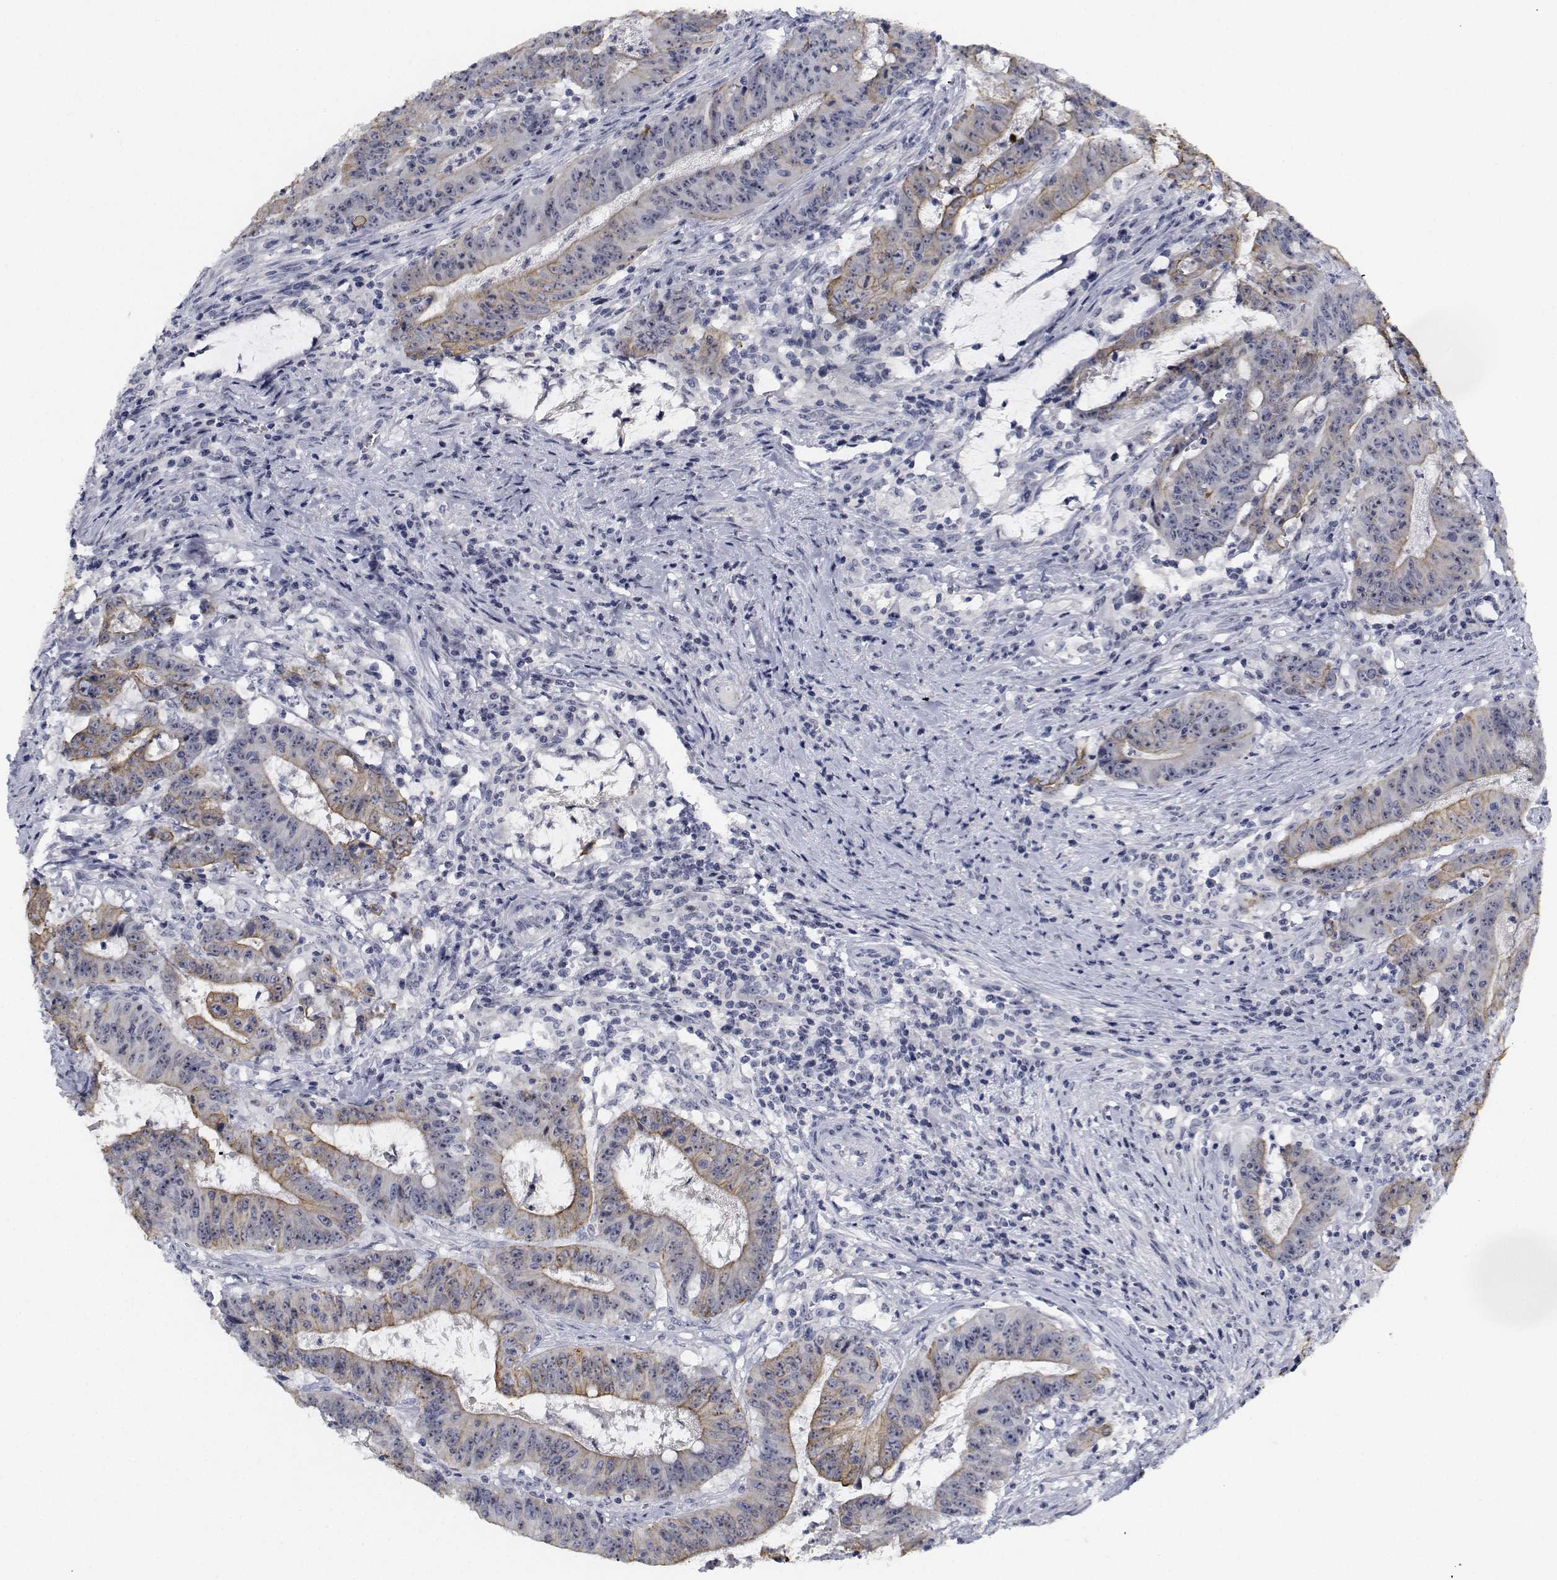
{"staining": {"intensity": "moderate", "quantity": "<25%", "location": "cytoplasmic/membranous"}, "tissue": "colorectal cancer", "cell_type": "Tumor cells", "image_type": "cancer", "snomed": [{"axis": "morphology", "description": "Adenocarcinoma, NOS"}, {"axis": "topography", "description": "Colon"}], "caption": "Protein staining displays moderate cytoplasmic/membranous positivity in approximately <25% of tumor cells in colorectal cancer.", "gene": "NVL", "patient": {"sex": "male", "age": 33}}